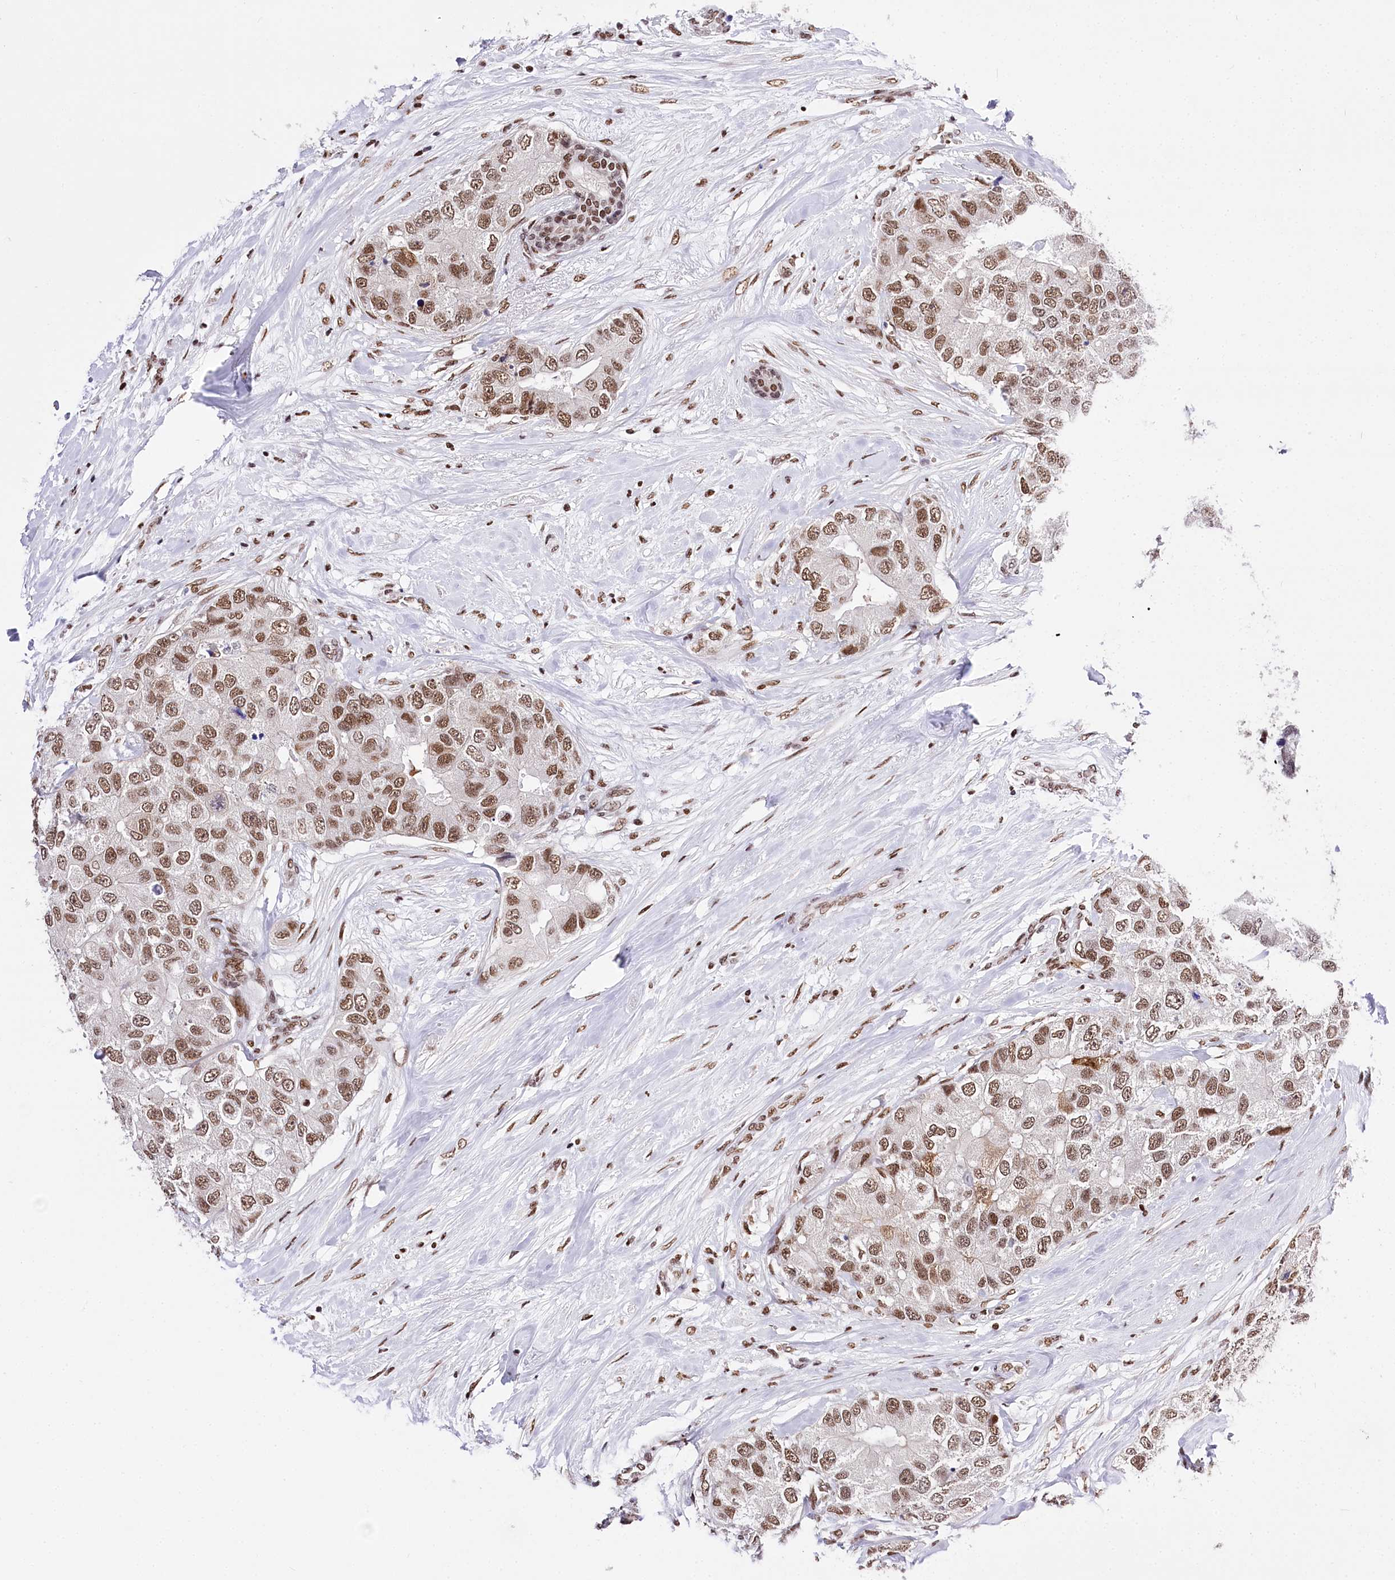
{"staining": {"intensity": "moderate", "quantity": ">75%", "location": "nuclear"}, "tissue": "breast cancer", "cell_type": "Tumor cells", "image_type": "cancer", "snomed": [{"axis": "morphology", "description": "Duct carcinoma"}, {"axis": "topography", "description": "Breast"}], "caption": "Approximately >75% of tumor cells in human breast cancer reveal moderate nuclear protein expression as visualized by brown immunohistochemical staining.", "gene": "POU4F3", "patient": {"sex": "female", "age": 62}}